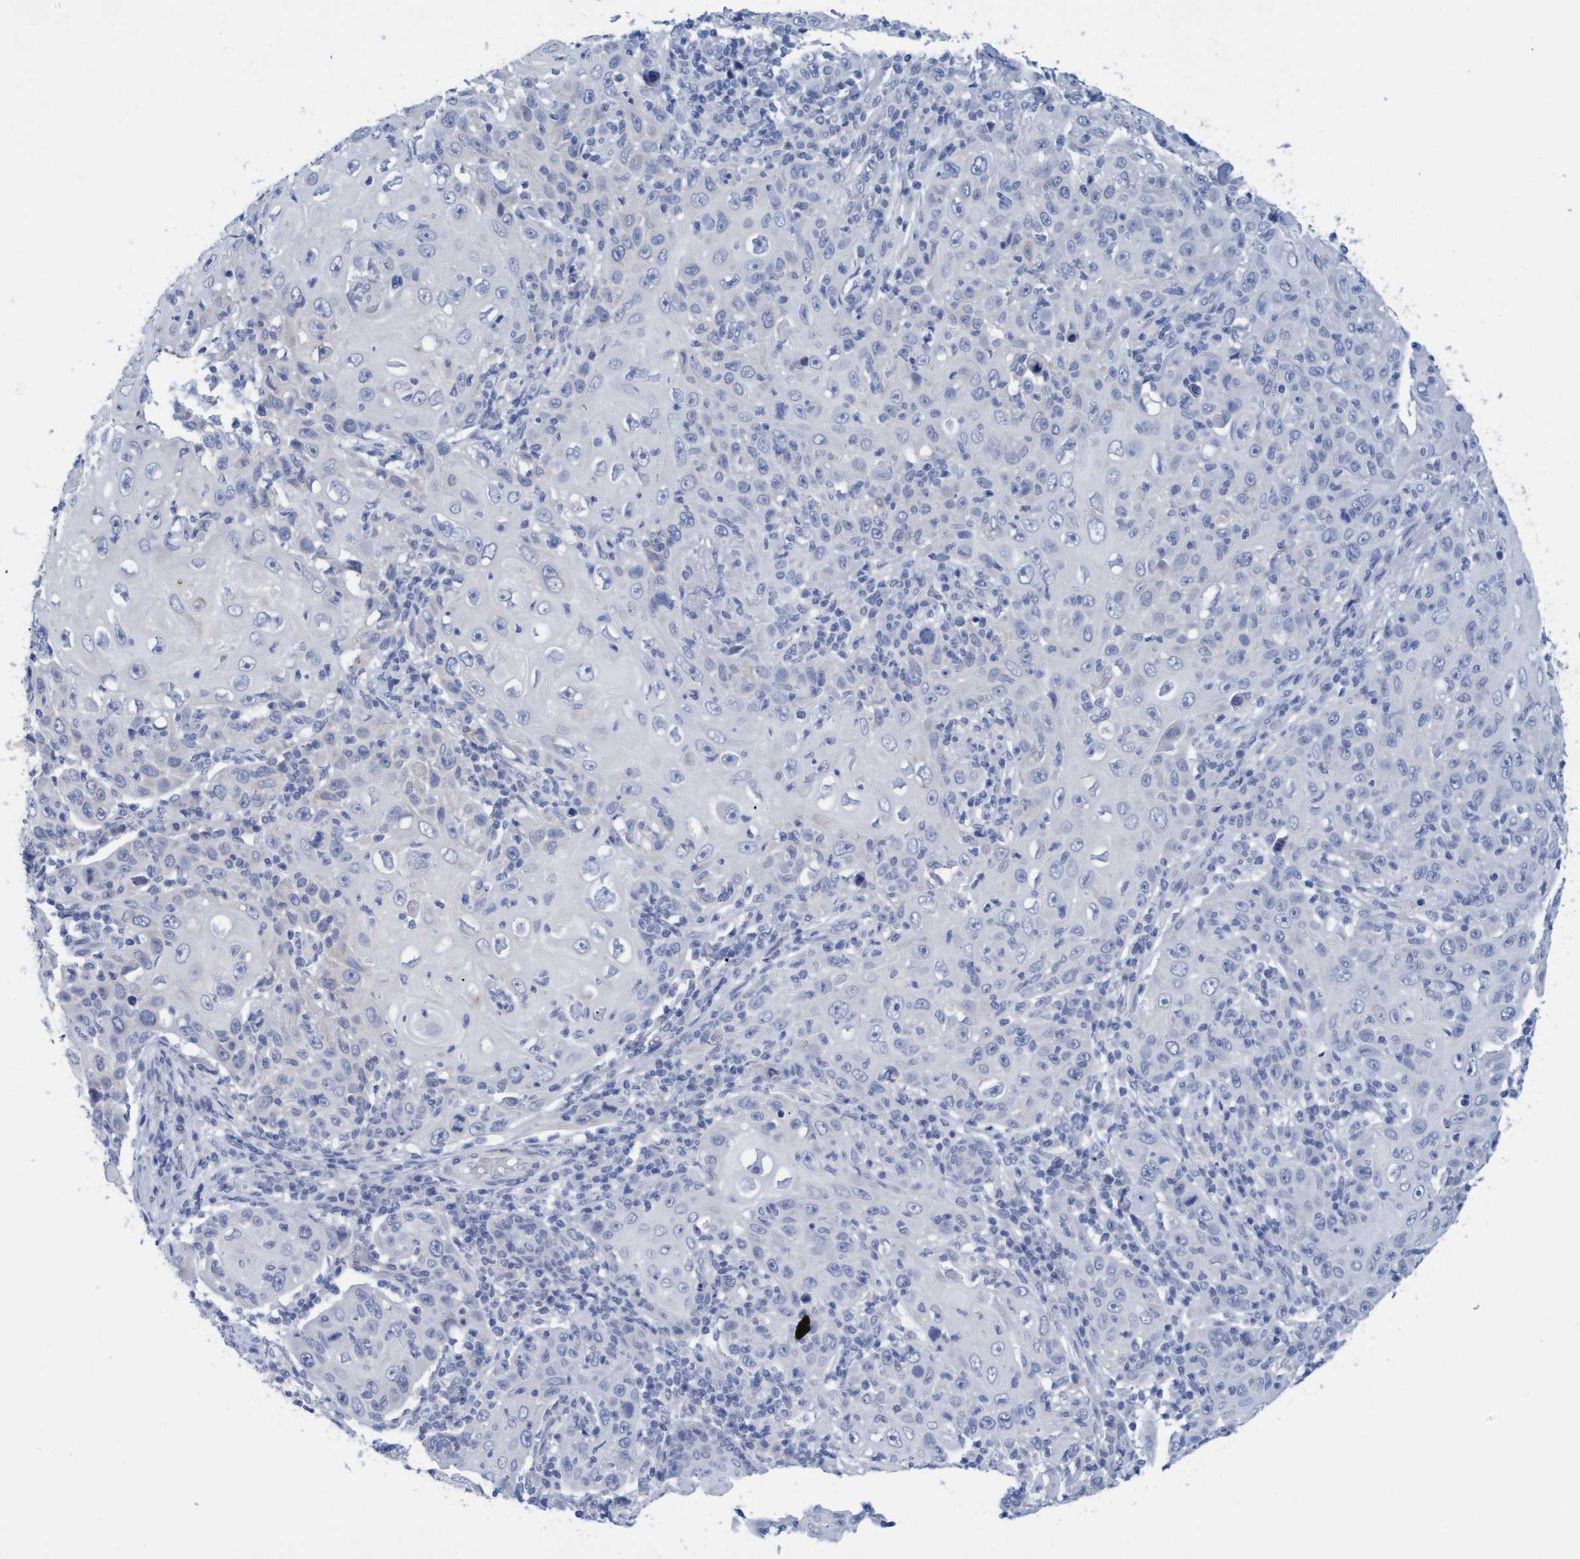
{"staining": {"intensity": "negative", "quantity": "none", "location": "none"}, "tissue": "skin cancer", "cell_type": "Tumor cells", "image_type": "cancer", "snomed": [{"axis": "morphology", "description": "Squamous cell carcinoma, NOS"}, {"axis": "topography", "description": "Skin"}], "caption": "An image of human skin cancer (squamous cell carcinoma) is negative for staining in tumor cells.", "gene": "SSTR3", "patient": {"sex": "female", "age": 88}}